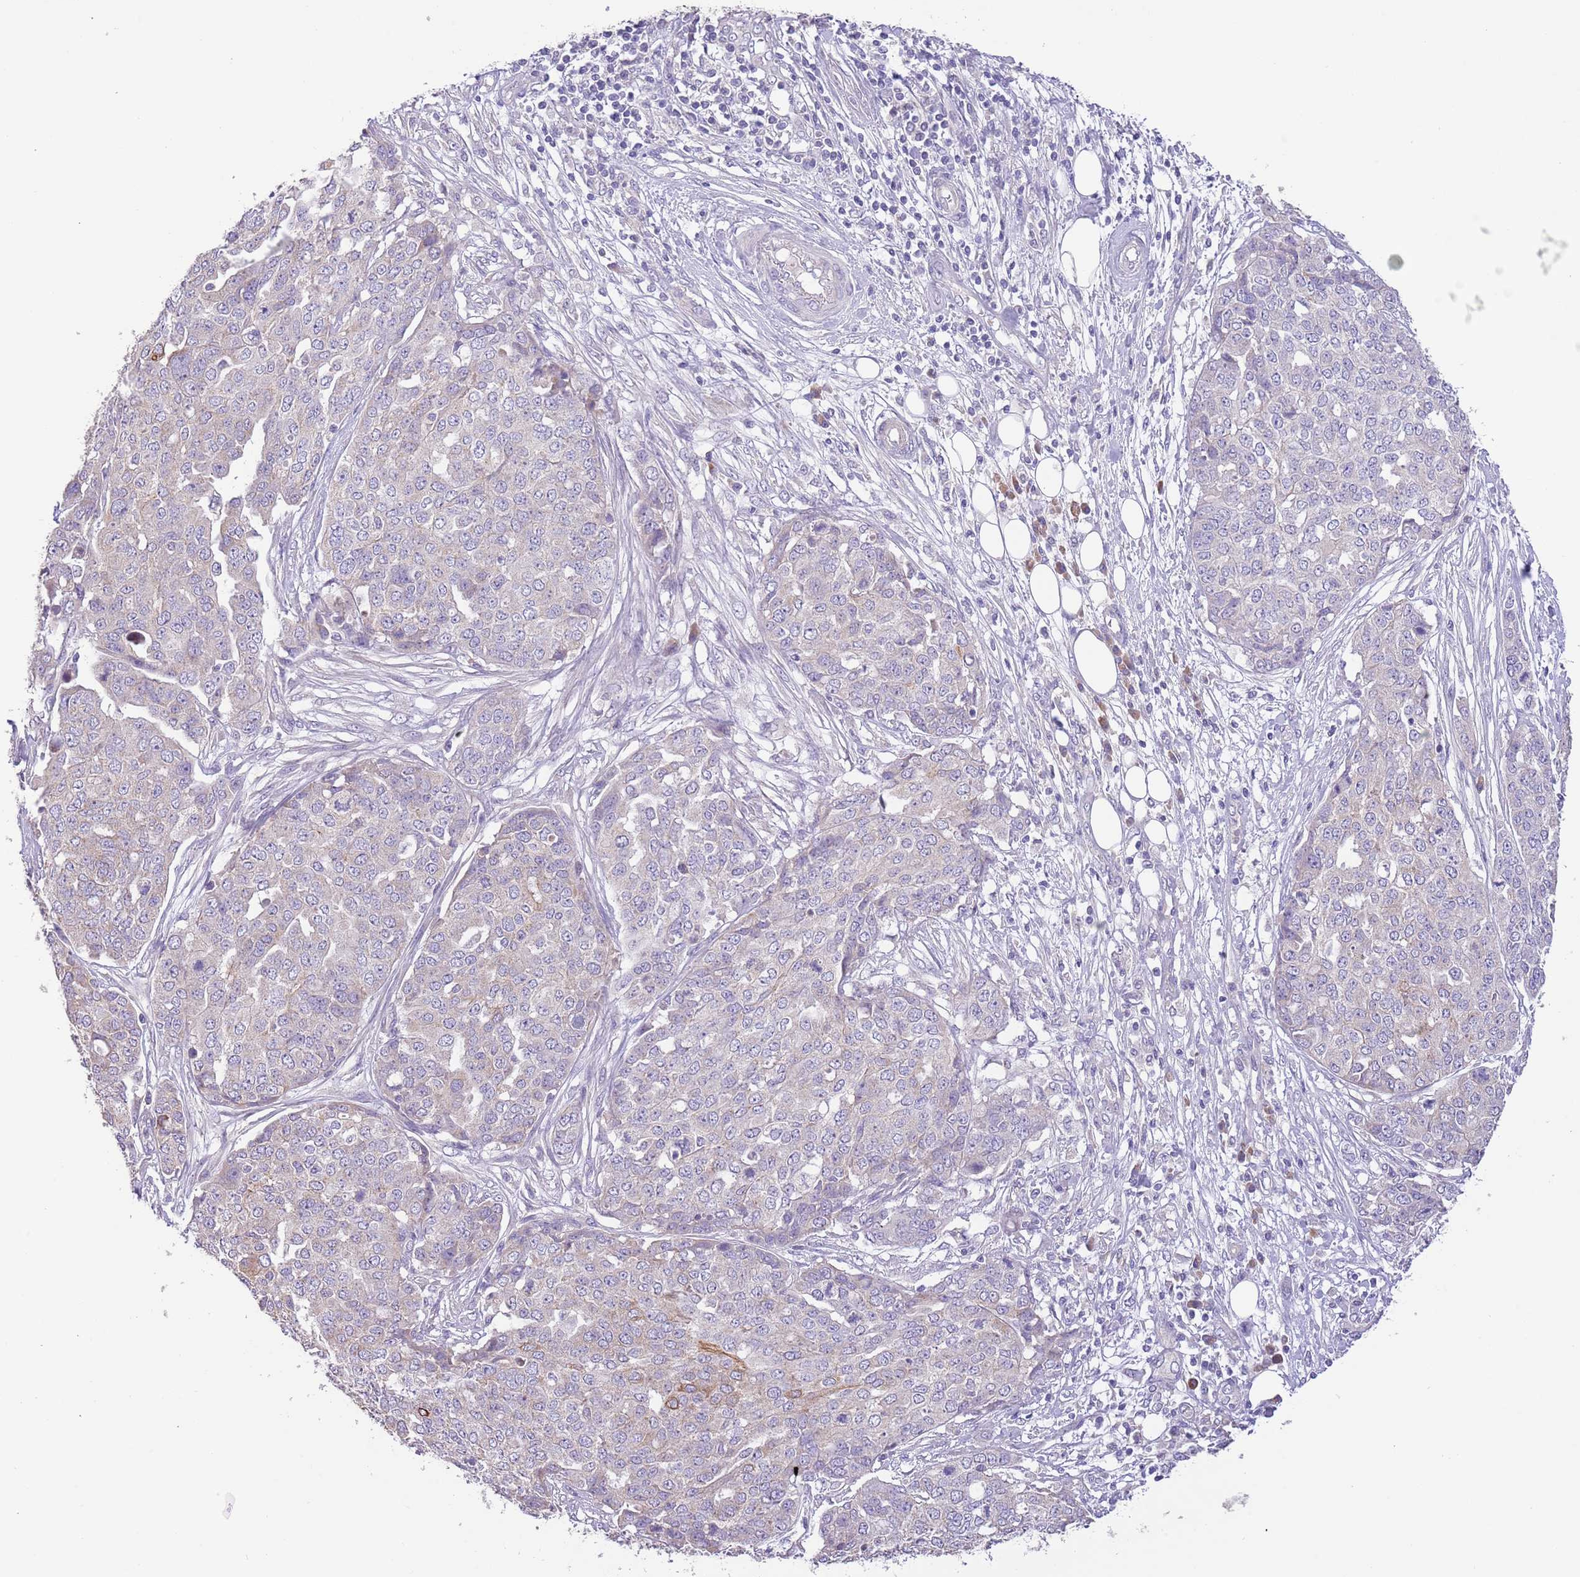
{"staining": {"intensity": "moderate", "quantity": "<25%", "location": "cytoplasmic/membranous"}, "tissue": "ovarian cancer", "cell_type": "Tumor cells", "image_type": "cancer", "snomed": [{"axis": "morphology", "description": "Cystadenocarcinoma, serous, NOS"}, {"axis": "topography", "description": "Soft tissue"}, {"axis": "topography", "description": "Ovary"}], "caption": "Ovarian cancer stained with immunohistochemistry demonstrates moderate cytoplasmic/membranous positivity in approximately <25% of tumor cells. The staining is performed using DAB (3,3'-diaminobenzidine) brown chromogen to label protein expression. The nuclei are counter-stained blue using hematoxylin.", "gene": "ZNF658", "patient": {"sex": "female", "age": 57}}